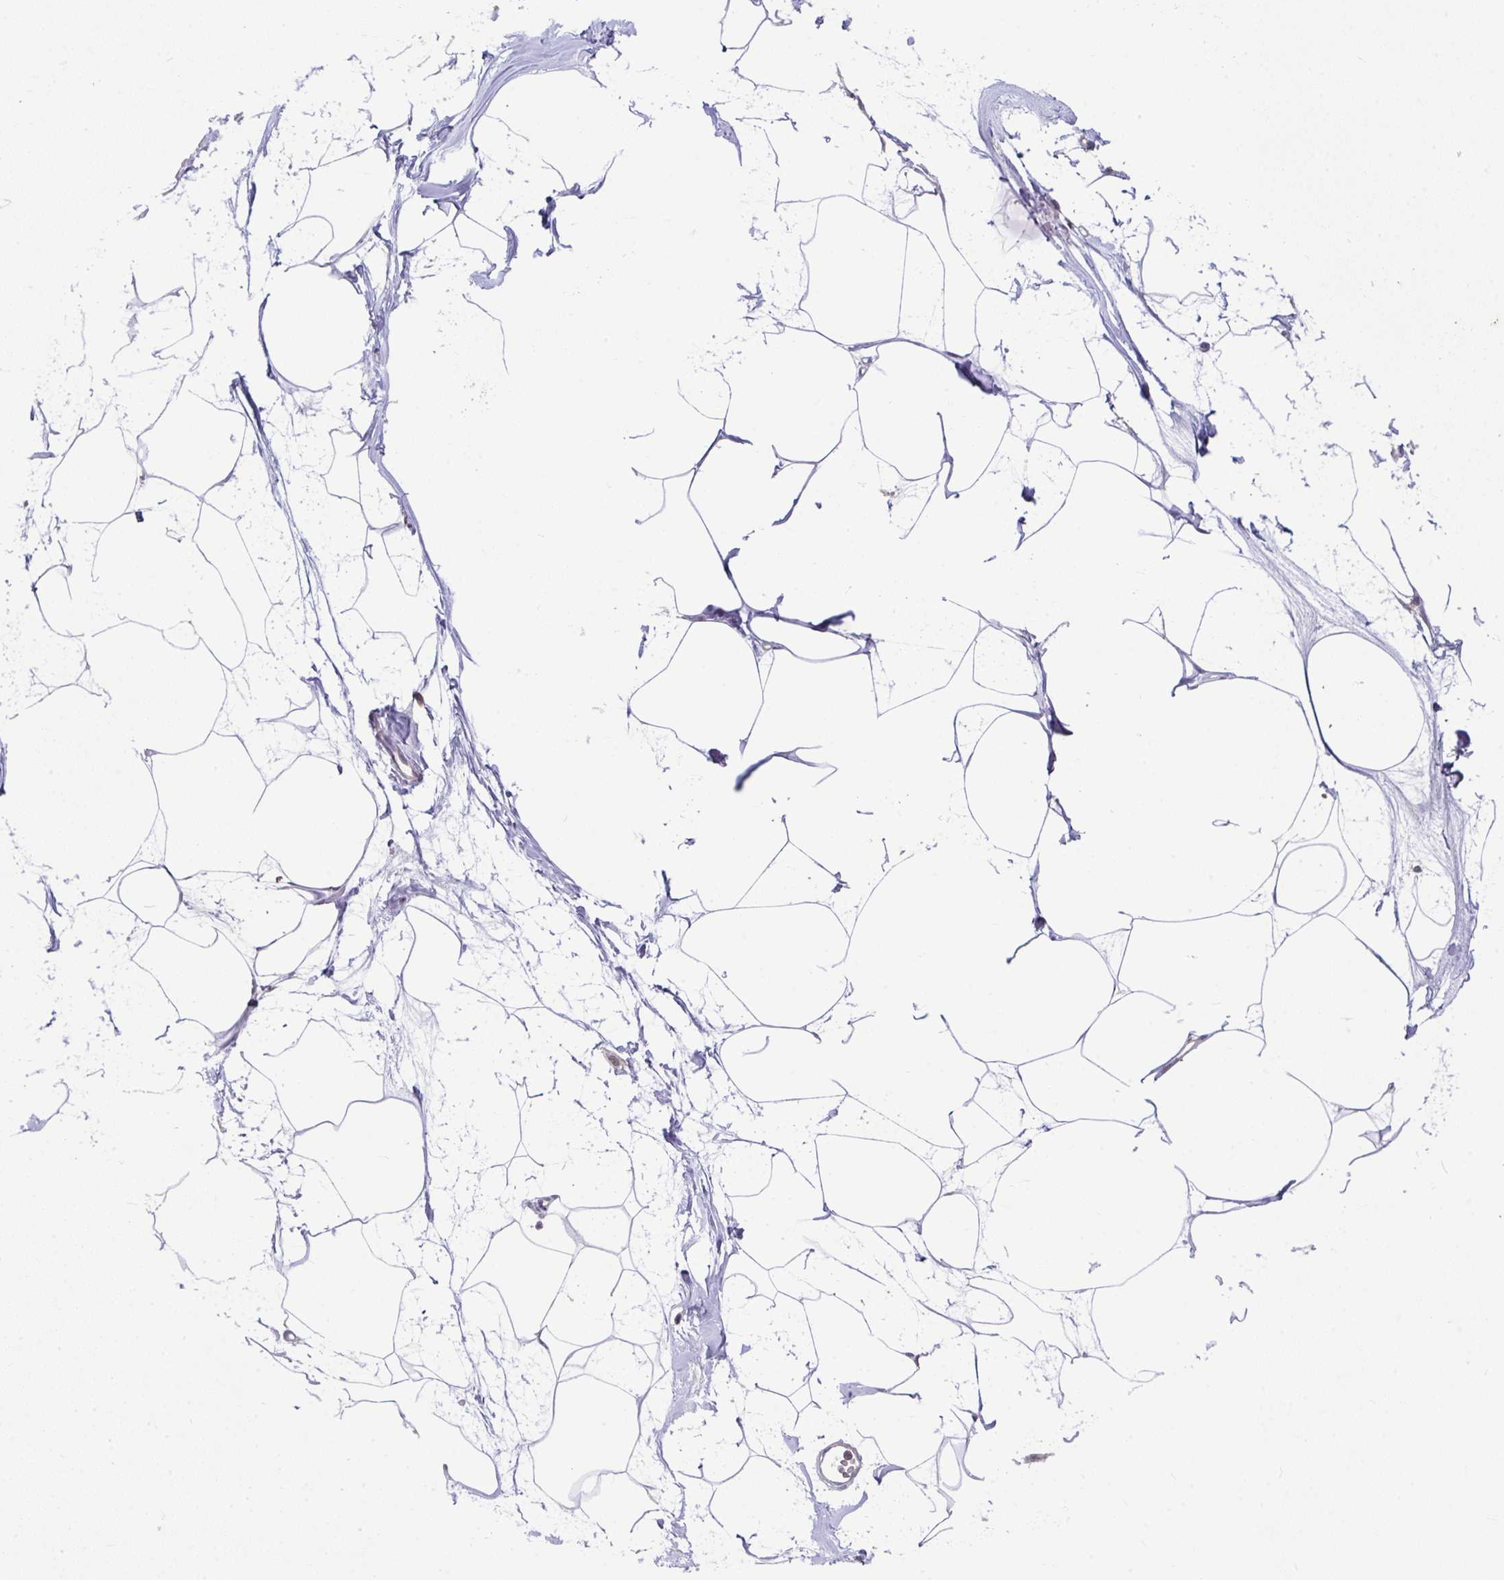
{"staining": {"intensity": "negative", "quantity": "none", "location": "none"}, "tissue": "breast", "cell_type": "Adipocytes", "image_type": "normal", "snomed": [{"axis": "morphology", "description": "Normal tissue, NOS"}, {"axis": "topography", "description": "Breast"}], "caption": "This is an immunohistochemistry (IHC) histopathology image of unremarkable human breast. There is no staining in adipocytes.", "gene": "RBBP6", "patient": {"sex": "female", "age": 45}}